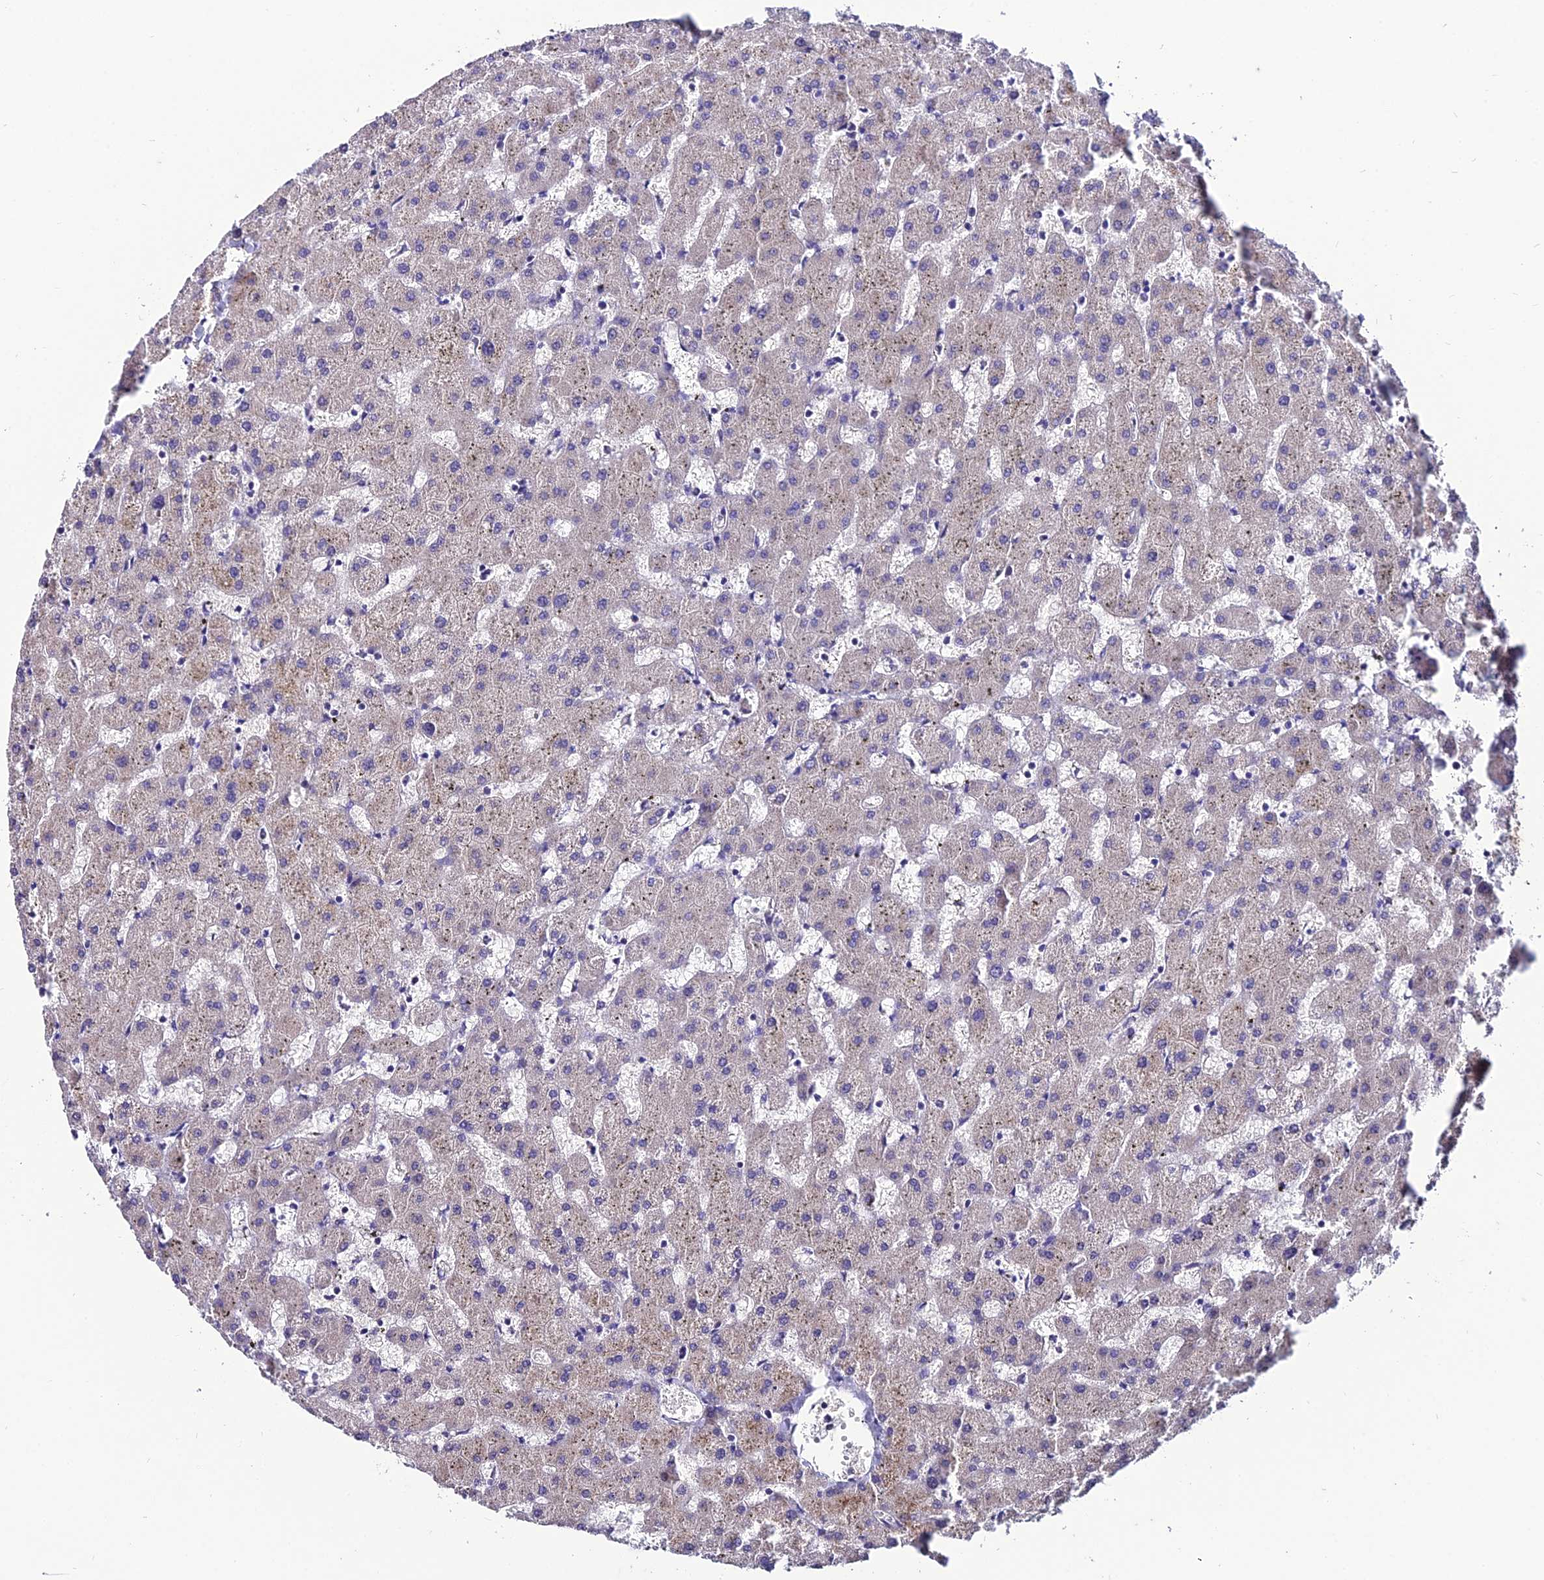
{"staining": {"intensity": "negative", "quantity": "none", "location": "none"}, "tissue": "liver", "cell_type": "Cholangiocytes", "image_type": "normal", "snomed": [{"axis": "morphology", "description": "Normal tissue, NOS"}, {"axis": "topography", "description": "Liver"}], "caption": "Immunohistochemistry (IHC) micrograph of normal liver: human liver stained with DAB shows no significant protein staining in cholangiocytes.", "gene": "LGALS7", "patient": {"sex": "female", "age": 63}}